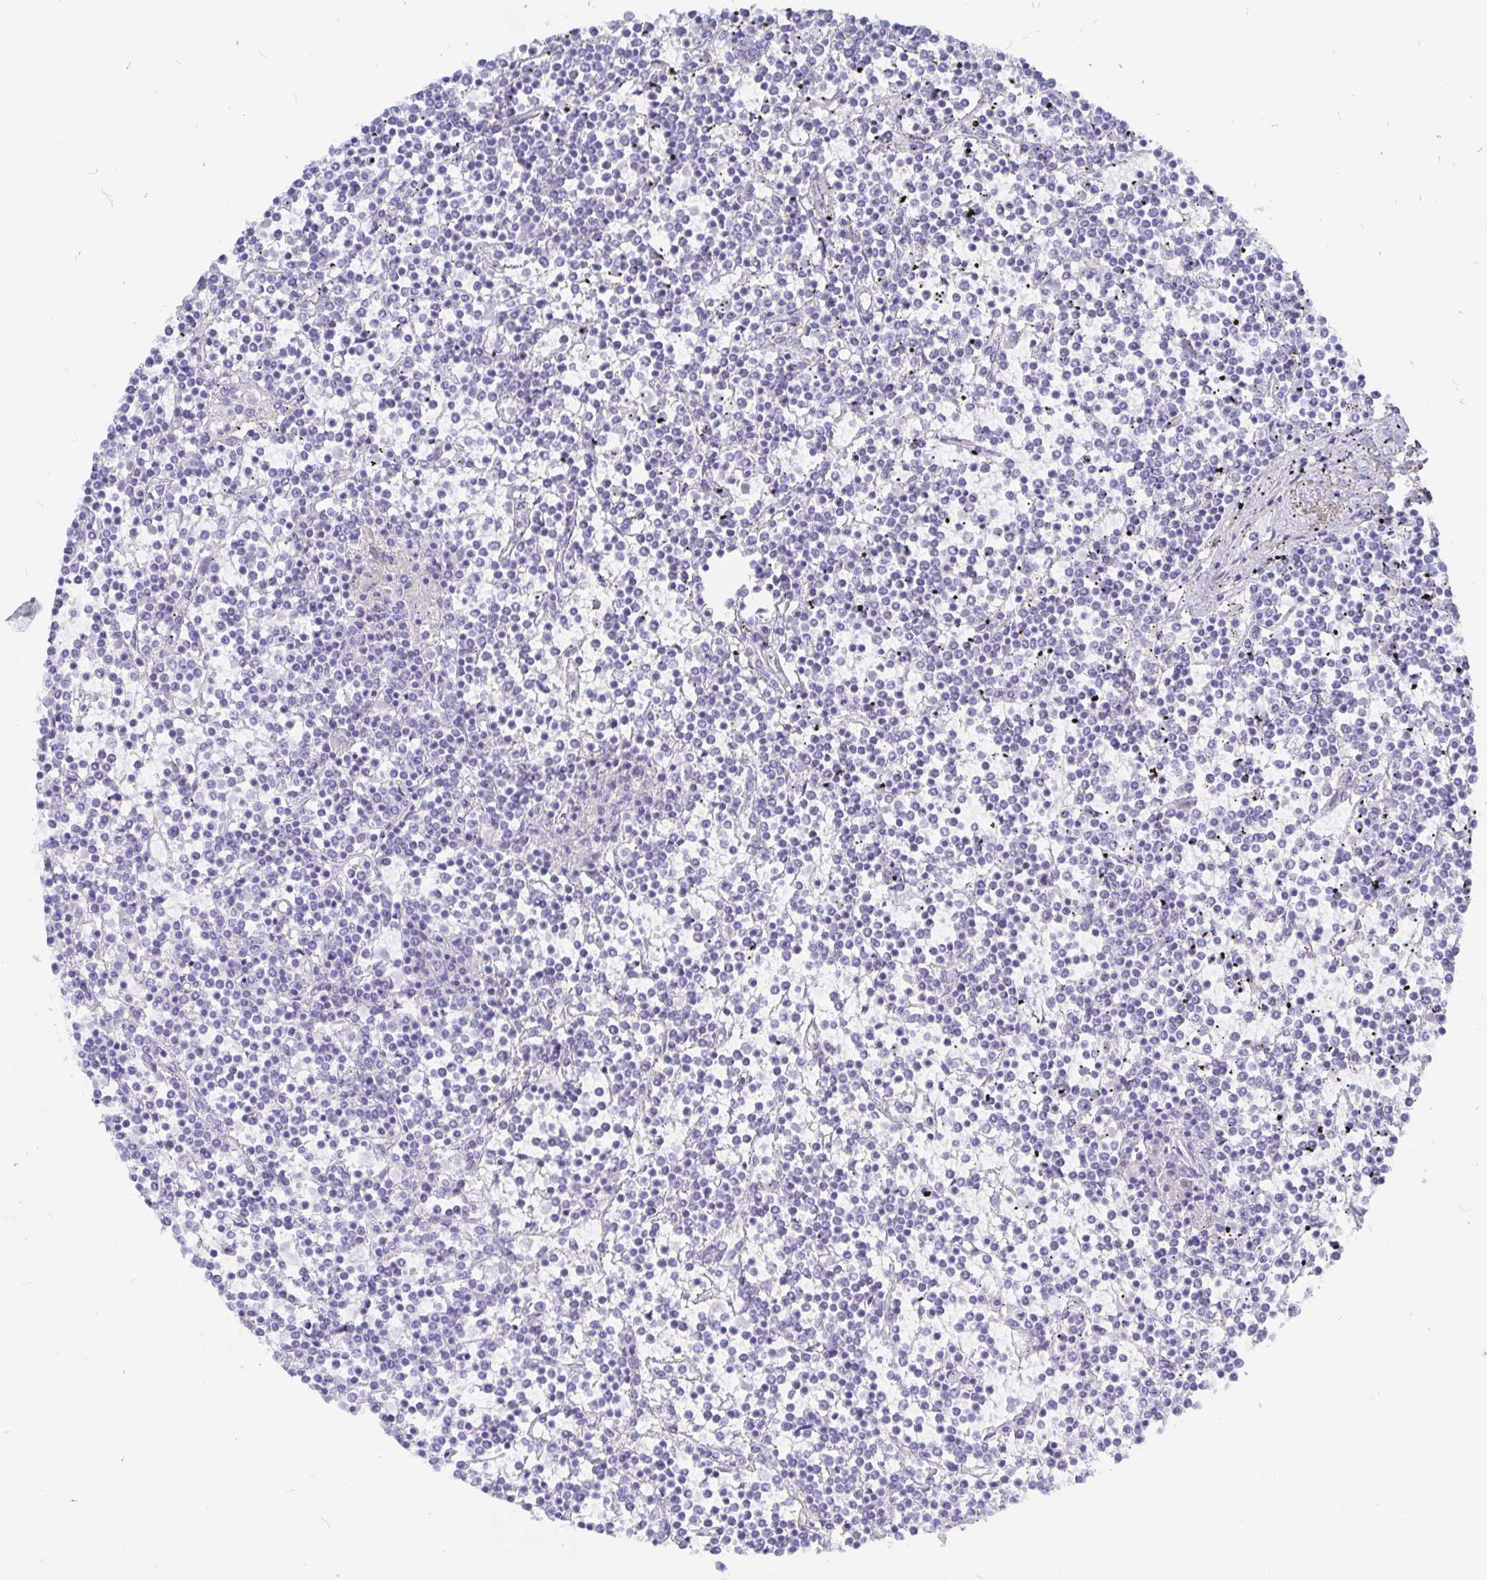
{"staining": {"intensity": "negative", "quantity": "none", "location": "none"}, "tissue": "lymphoma", "cell_type": "Tumor cells", "image_type": "cancer", "snomed": [{"axis": "morphology", "description": "Malignant lymphoma, non-Hodgkin's type, Low grade"}, {"axis": "topography", "description": "Spleen"}], "caption": "Immunohistochemical staining of human malignant lymphoma, non-Hodgkin's type (low-grade) exhibits no significant expression in tumor cells.", "gene": "COX16", "patient": {"sex": "female", "age": 19}}